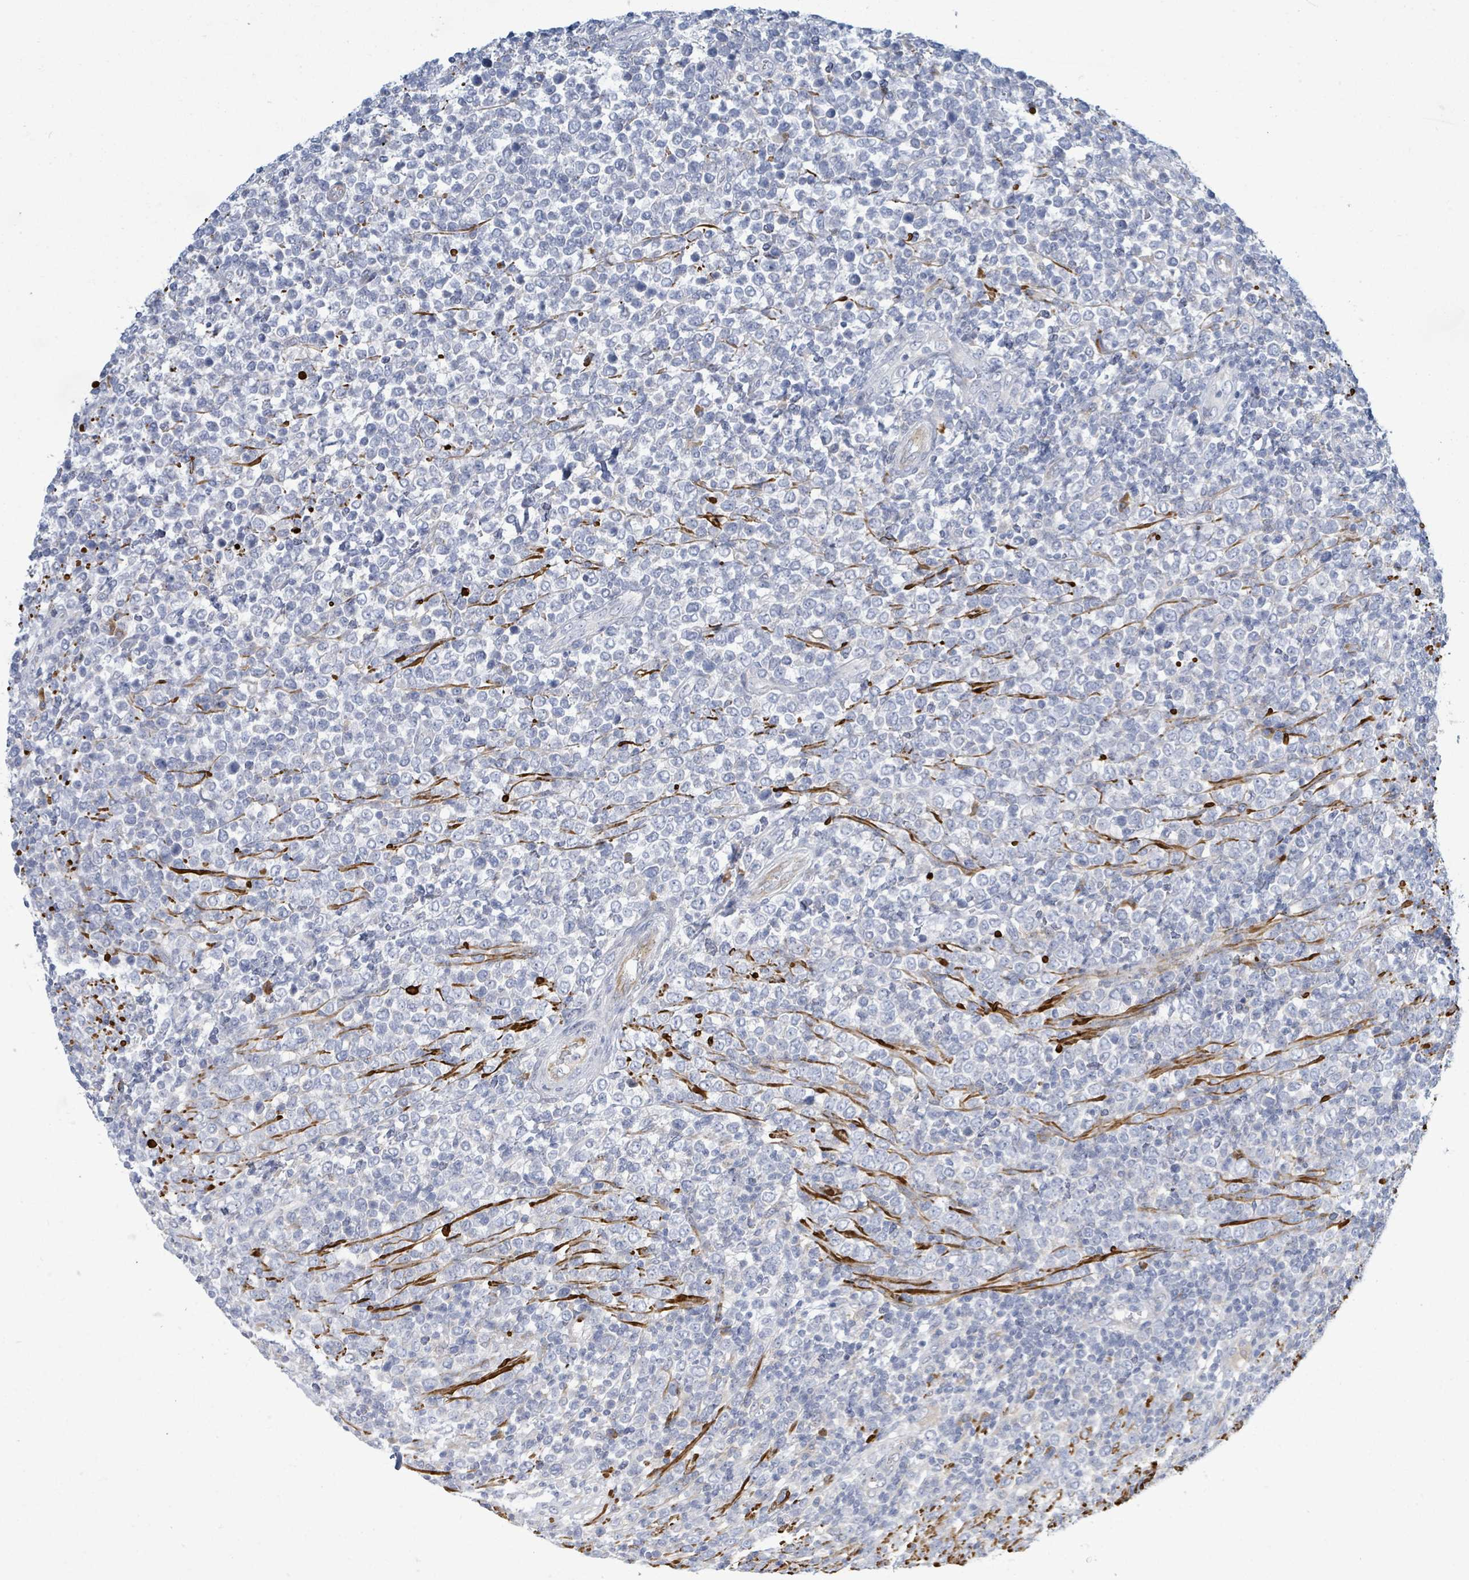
{"staining": {"intensity": "negative", "quantity": "none", "location": "none"}, "tissue": "lymphoma", "cell_type": "Tumor cells", "image_type": "cancer", "snomed": [{"axis": "morphology", "description": "Malignant lymphoma, non-Hodgkin's type, High grade"}, {"axis": "topography", "description": "Soft tissue"}], "caption": "This is an immunohistochemistry (IHC) histopathology image of high-grade malignant lymphoma, non-Hodgkin's type. There is no staining in tumor cells.", "gene": "SIRPB1", "patient": {"sex": "female", "age": 56}}